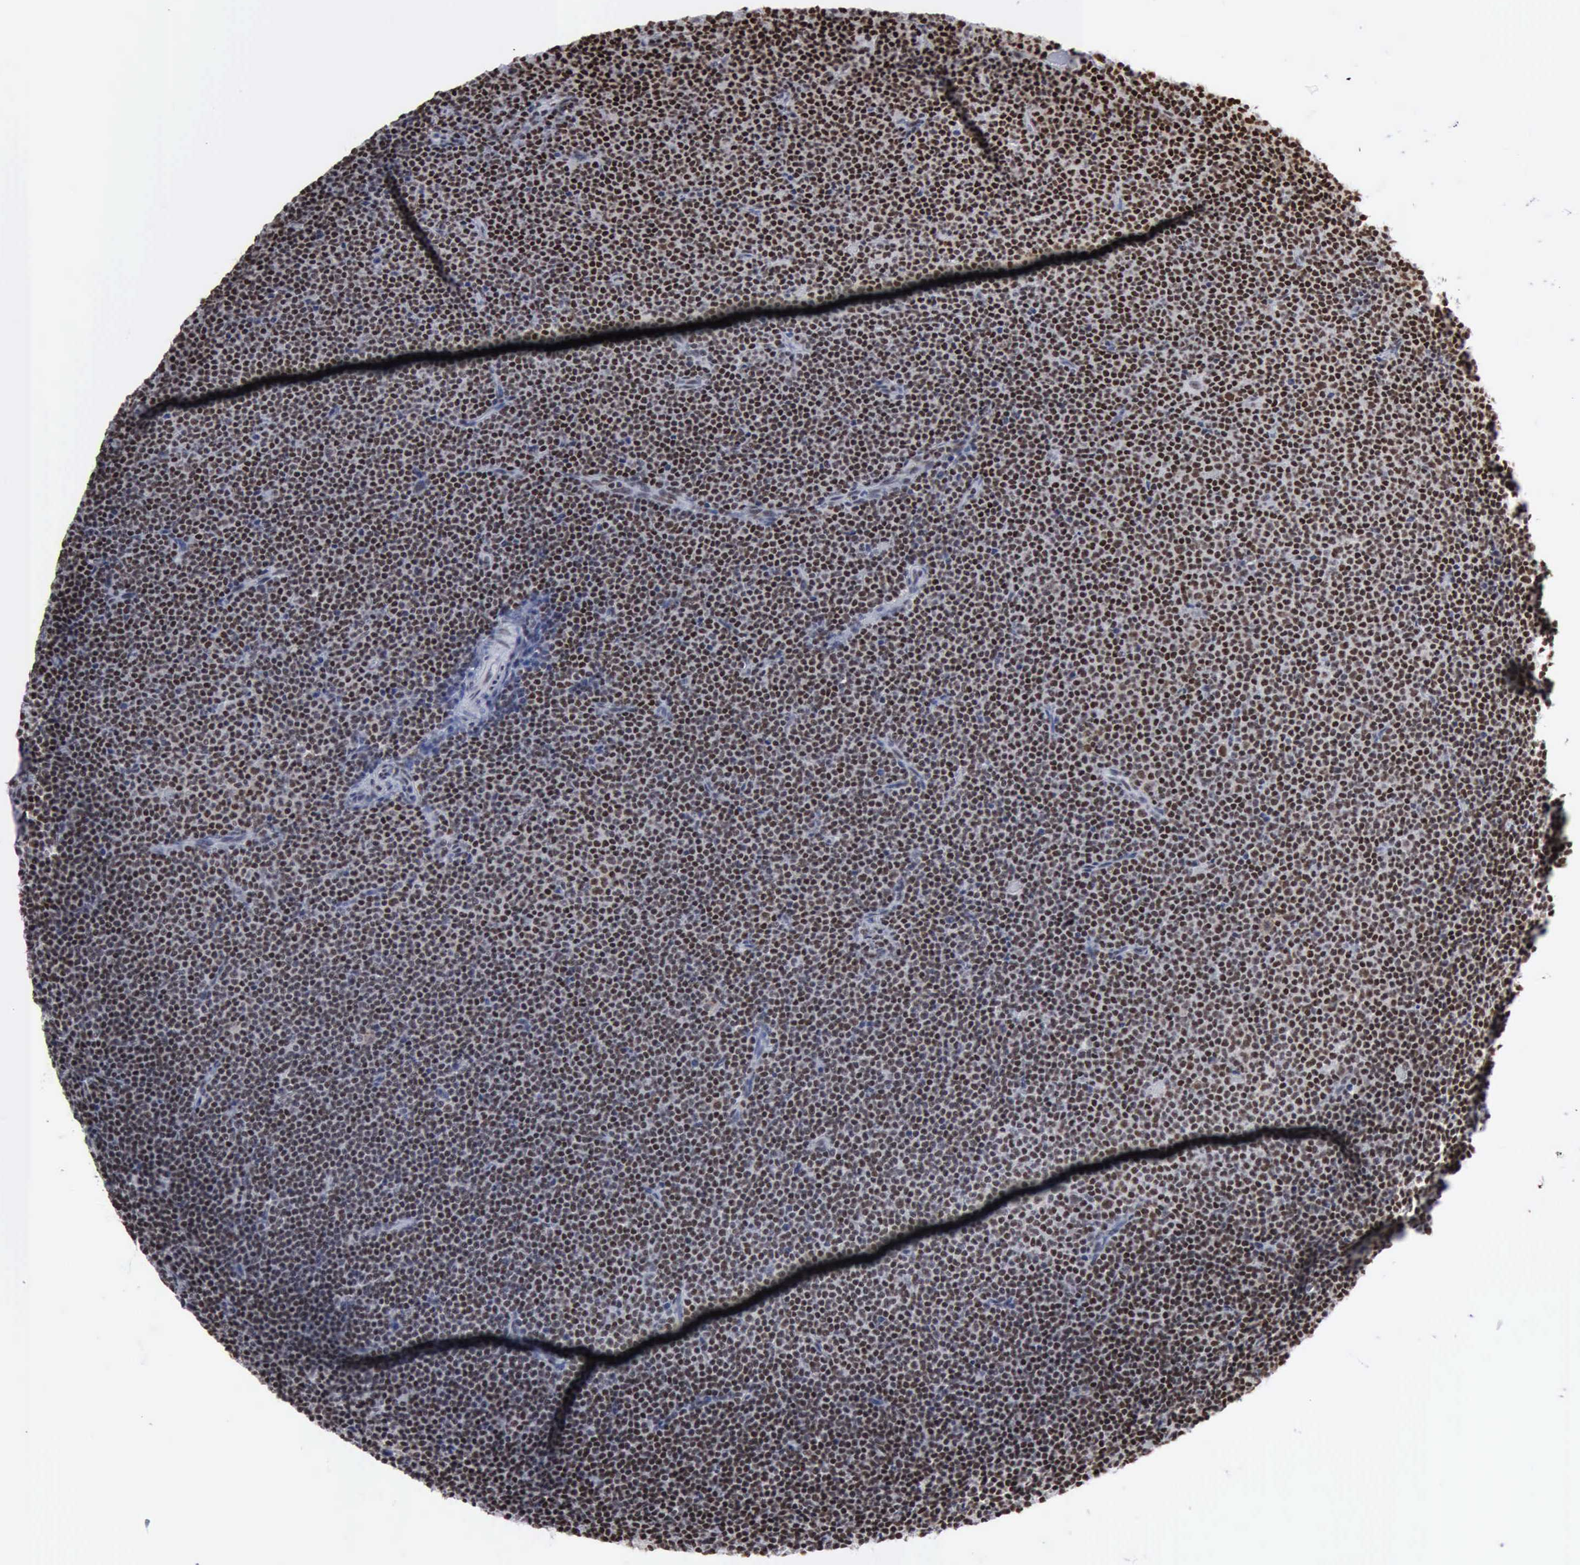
{"staining": {"intensity": "moderate", "quantity": ">75%", "location": "nuclear"}, "tissue": "lymphoma", "cell_type": "Tumor cells", "image_type": "cancer", "snomed": [{"axis": "morphology", "description": "Malignant lymphoma, non-Hodgkin's type, Low grade"}, {"axis": "topography", "description": "Lymph node"}], "caption": "A brown stain labels moderate nuclear expression of a protein in lymphoma tumor cells.", "gene": "XPA", "patient": {"sex": "female", "age": 69}}